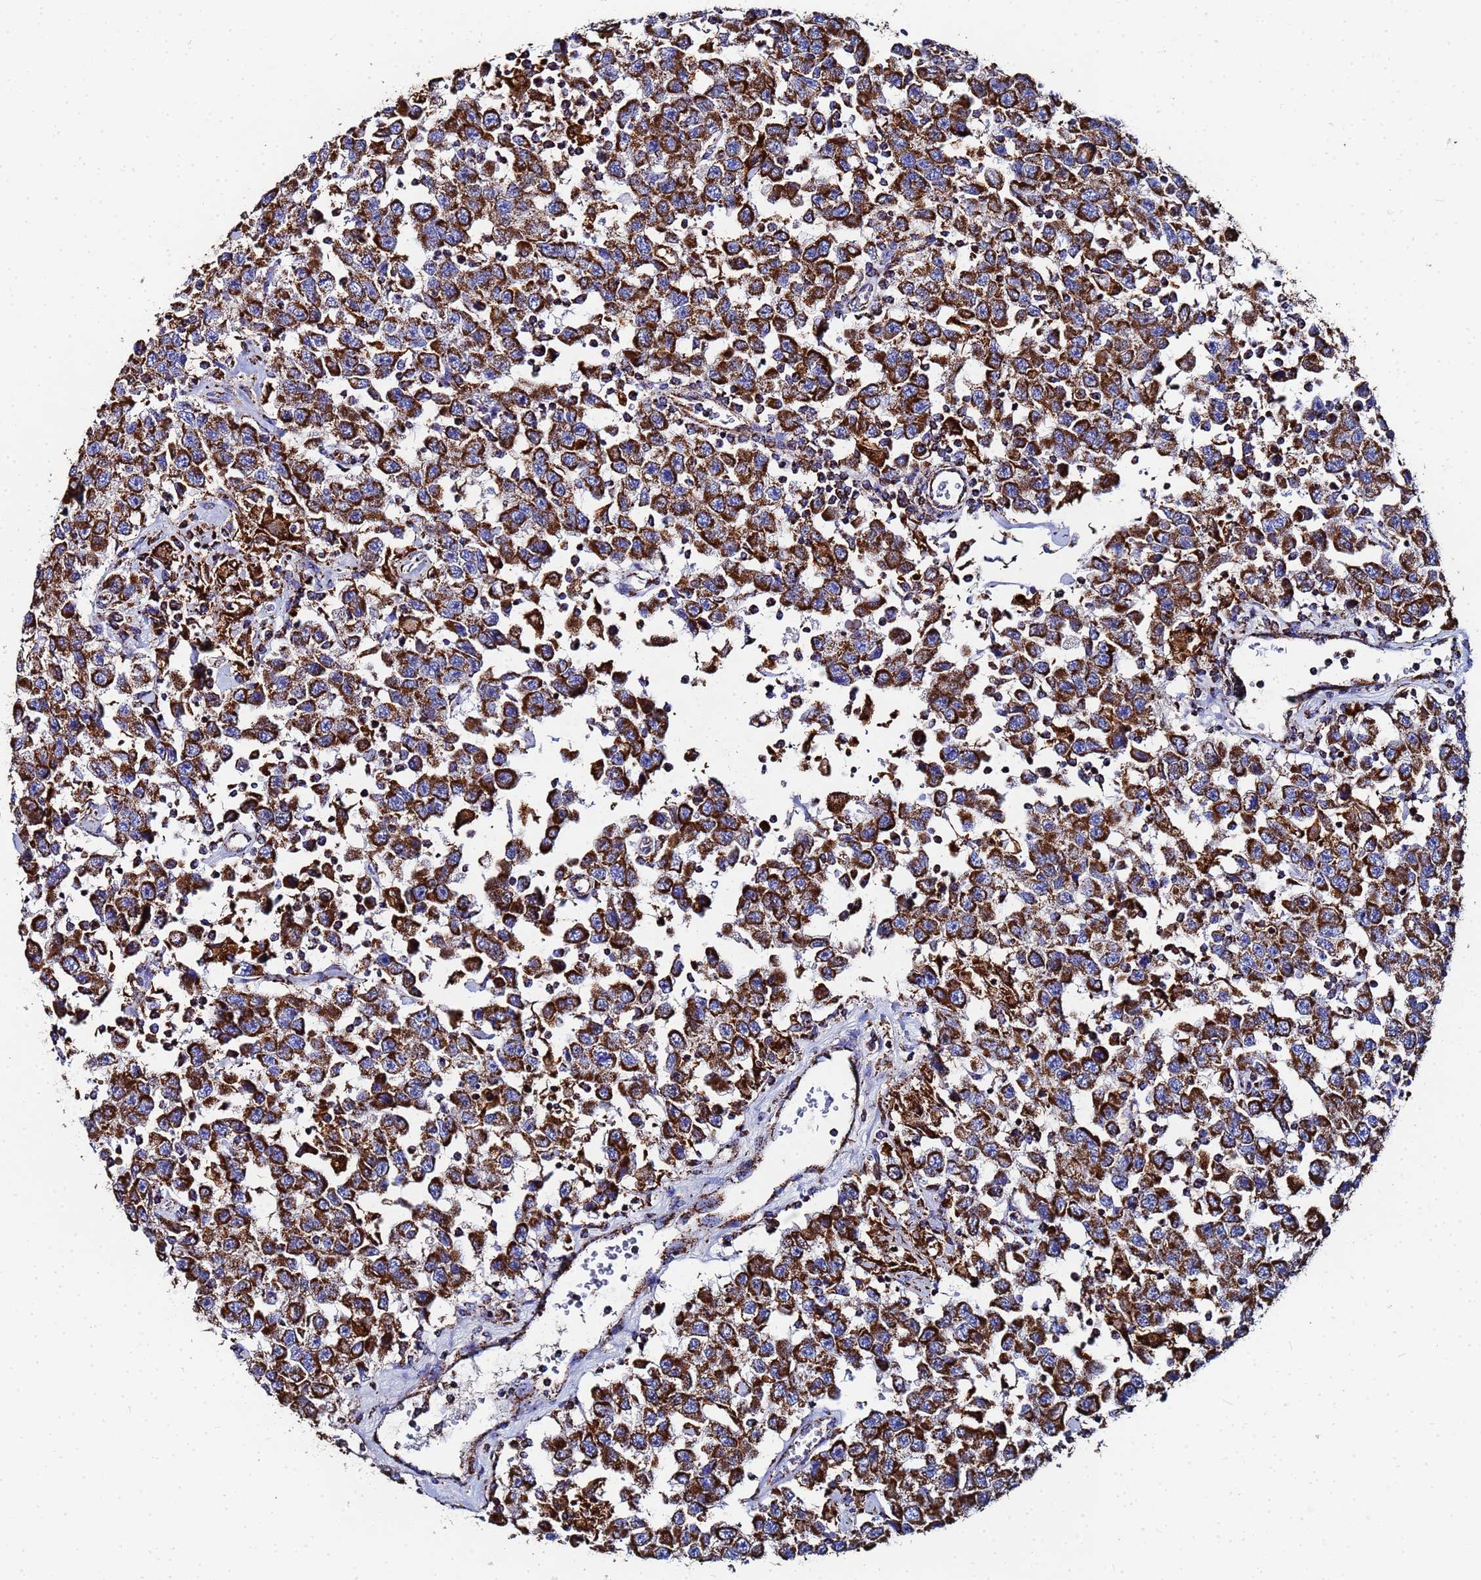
{"staining": {"intensity": "strong", "quantity": ">75%", "location": "cytoplasmic/membranous"}, "tissue": "testis cancer", "cell_type": "Tumor cells", "image_type": "cancer", "snomed": [{"axis": "morphology", "description": "Seminoma, NOS"}, {"axis": "topography", "description": "Testis"}], "caption": "Immunohistochemistry micrograph of human seminoma (testis) stained for a protein (brown), which displays high levels of strong cytoplasmic/membranous expression in approximately >75% of tumor cells.", "gene": "GLUD1", "patient": {"sex": "male", "age": 41}}